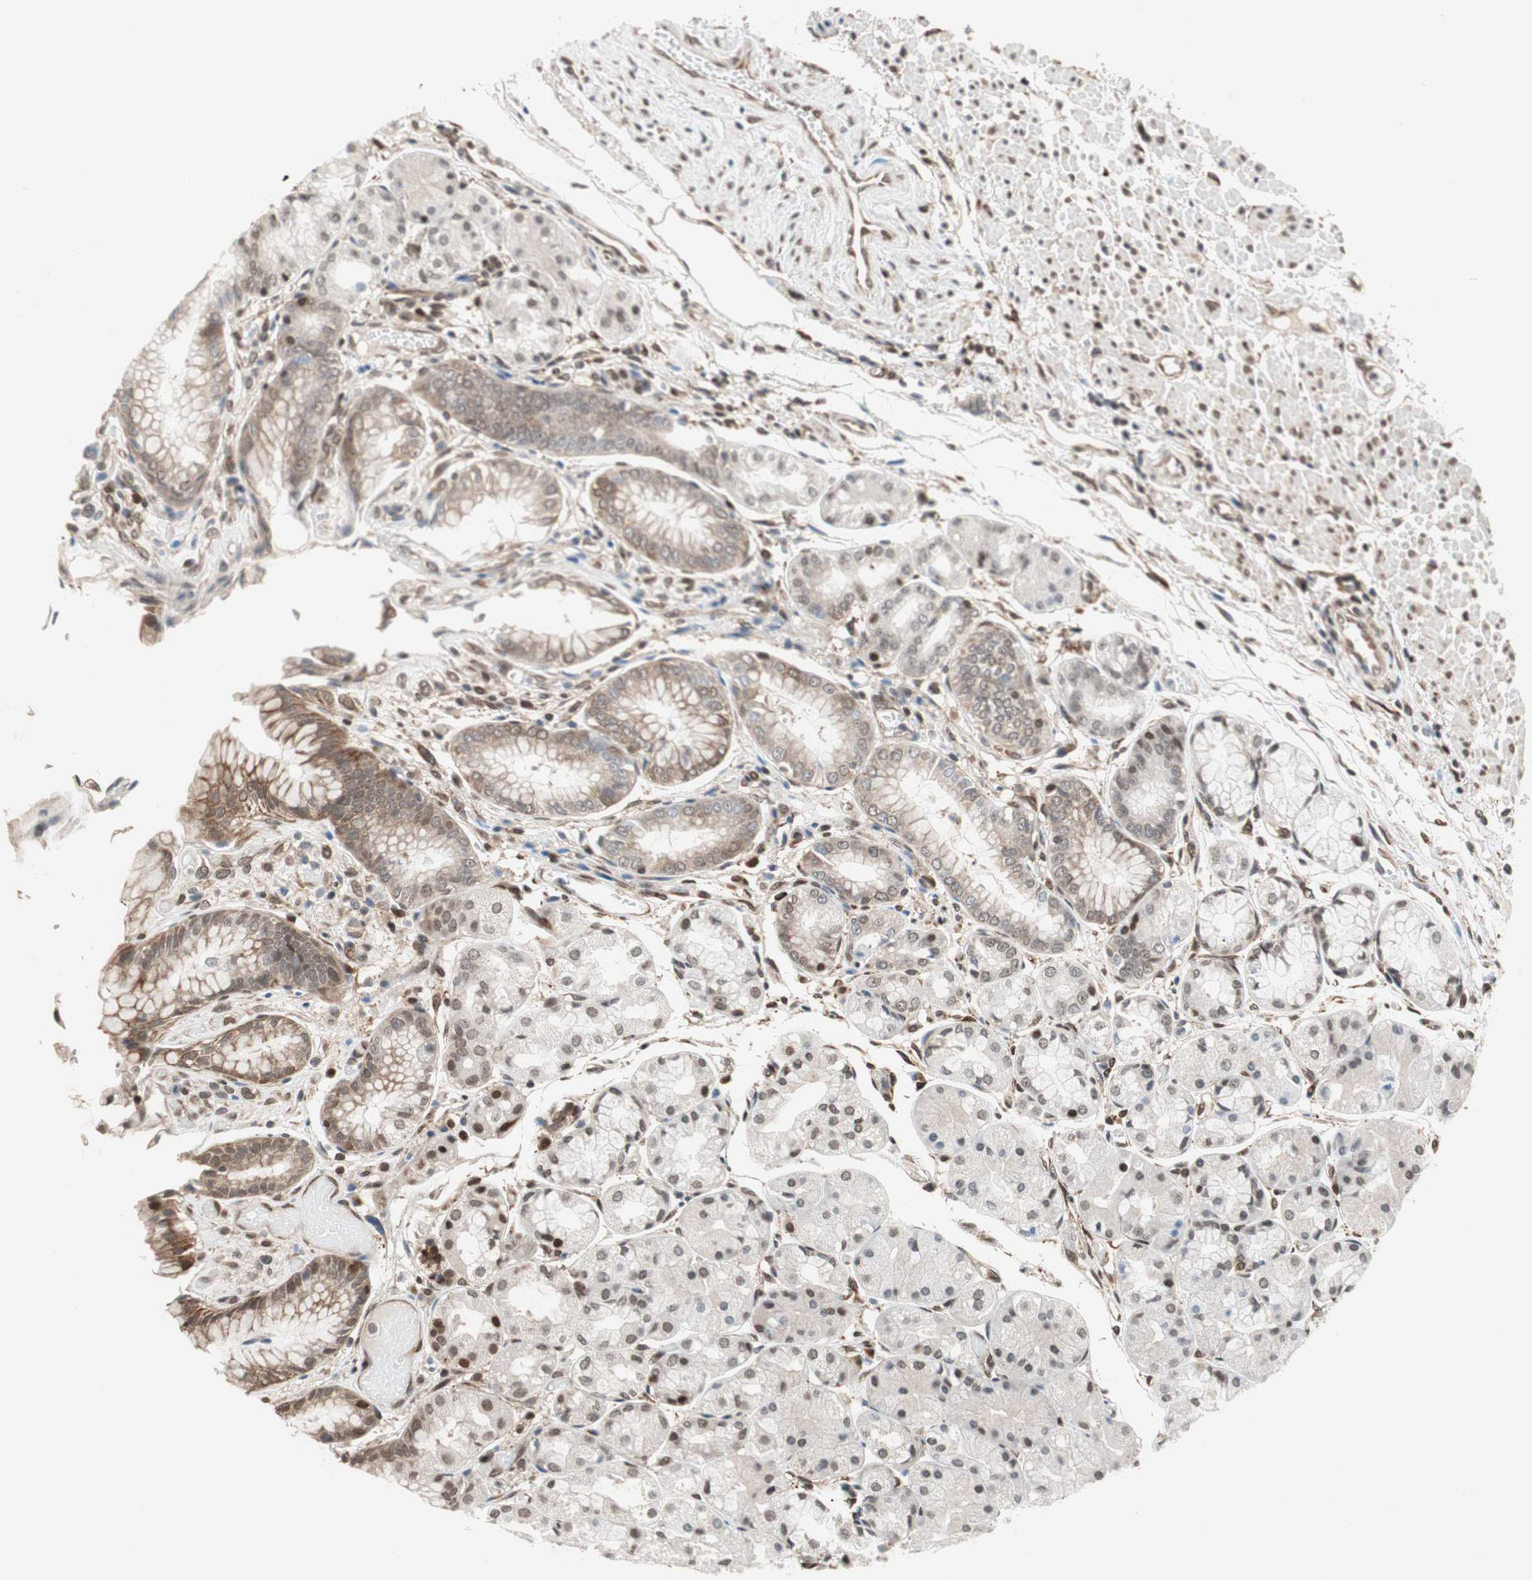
{"staining": {"intensity": "moderate", "quantity": "25%-75%", "location": "cytoplasmic/membranous"}, "tissue": "stomach", "cell_type": "Glandular cells", "image_type": "normal", "snomed": [{"axis": "morphology", "description": "Normal tissue, NOS"}, {"axis": "topography", "description": "Stomach, upper"}], "caption": "High-power microscopy captured an immunohistochemistry (IHC) histopathology image of benign stomach, revealing moderate cytoplasmic/membranous staining in about 25%-75% of glandular cells.", "gene": "ZNF512B", "patient": {"sex": "male", "age": 72}}